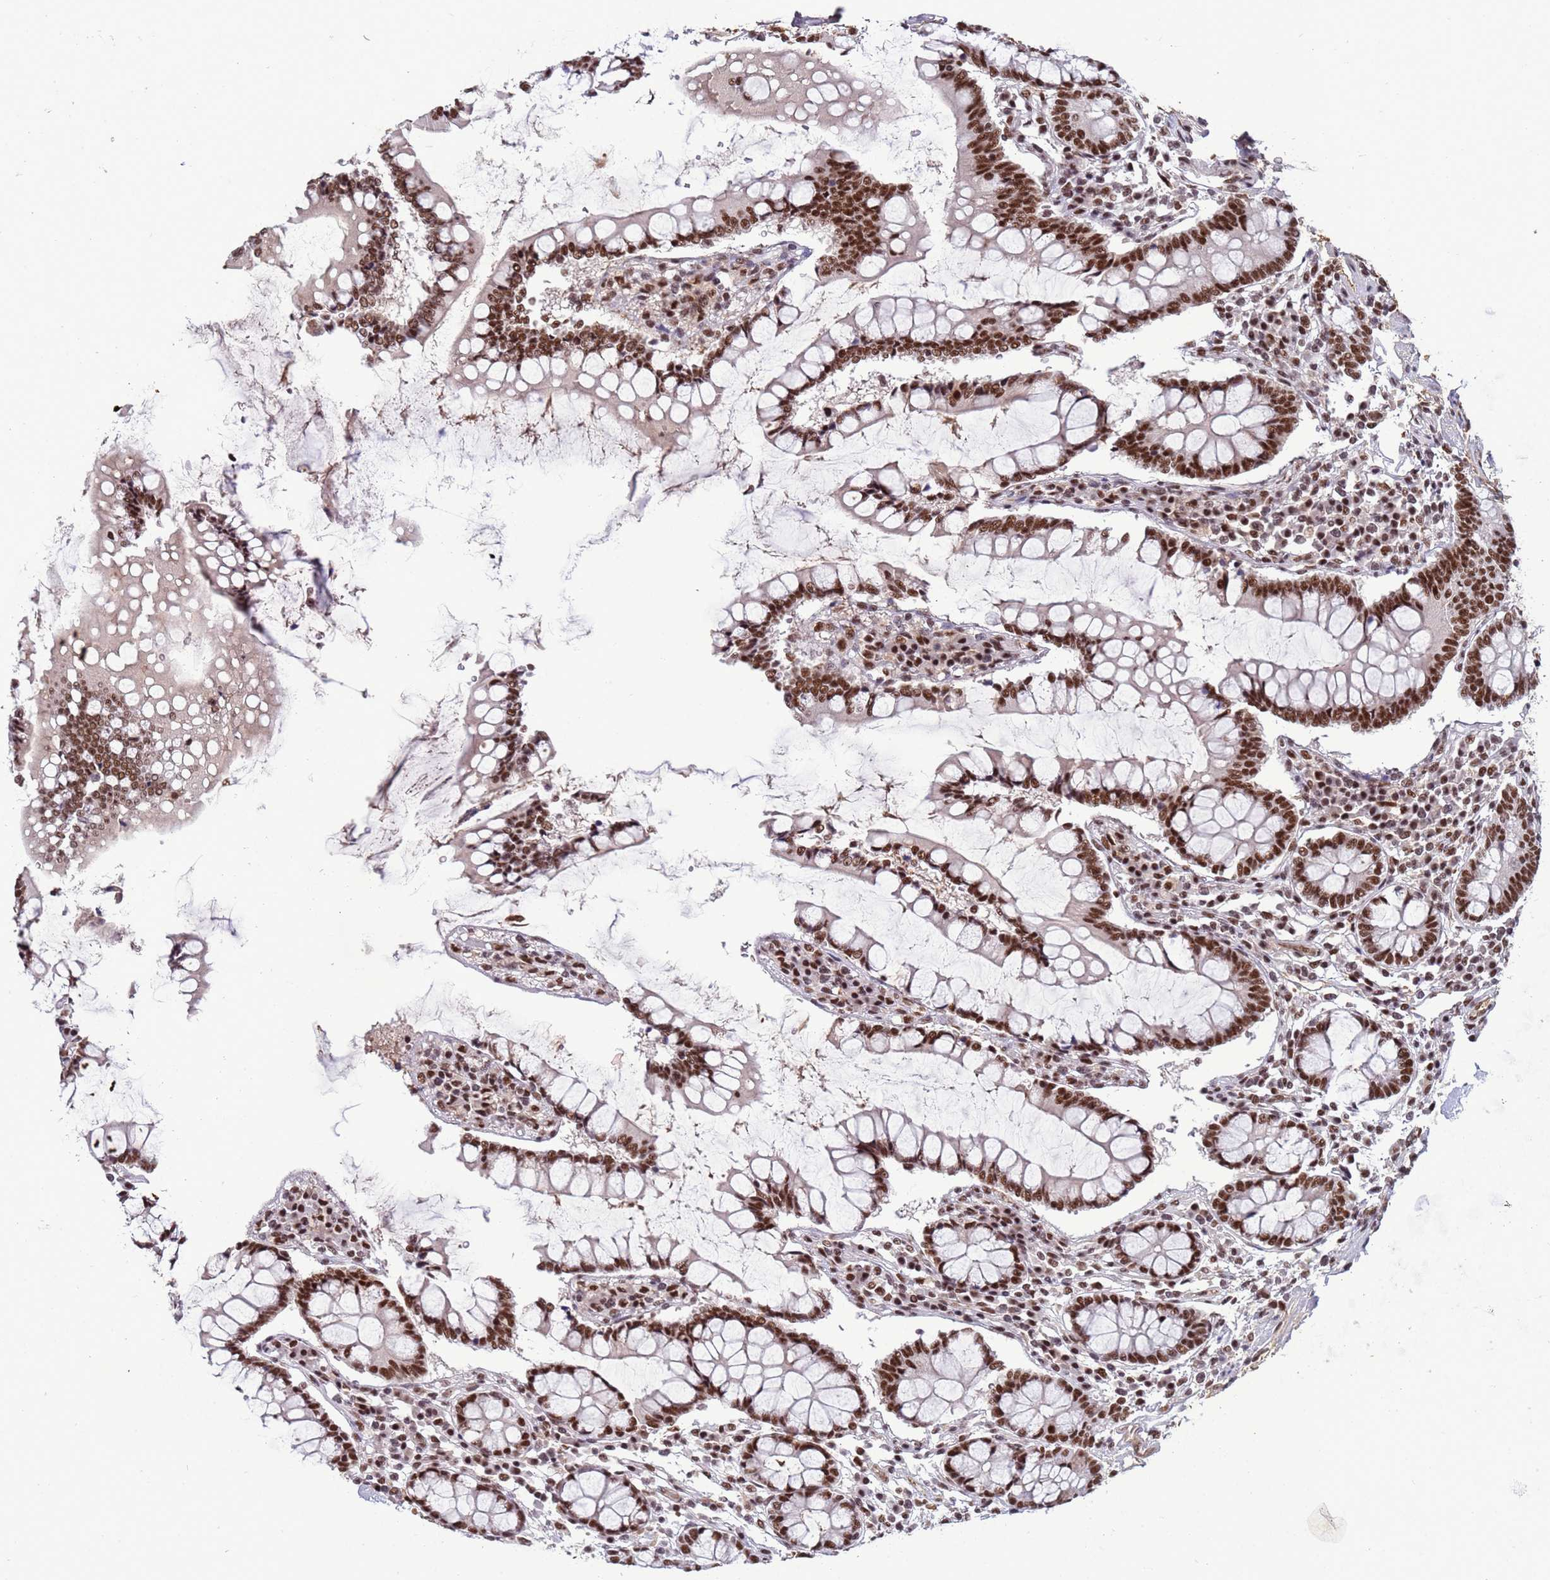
{"staining": {"intensity": "moderate", "quantity": ">75%", "location": "nuclear"}, "tissue": "colon", "cell_type": "Endothelial cells", "image_type": "normal", "snomed": [{"axis": "morphology", "description": "Normal tissue, NOS"}, {"axis": "topography", "description": "Colon"}], "caption": "DAB immunohistochemical staining of benign human colon reveals moderate nuclear protein positivity in about >75% of endothelial cells. The staining was performed using DAB to visualize the protein expression in brown, while the nuclei were stained in blue with hematoxylin (Magnification: 20x).", "gene": "SRRT", "patient": {"sex": "female", "age": 79}}